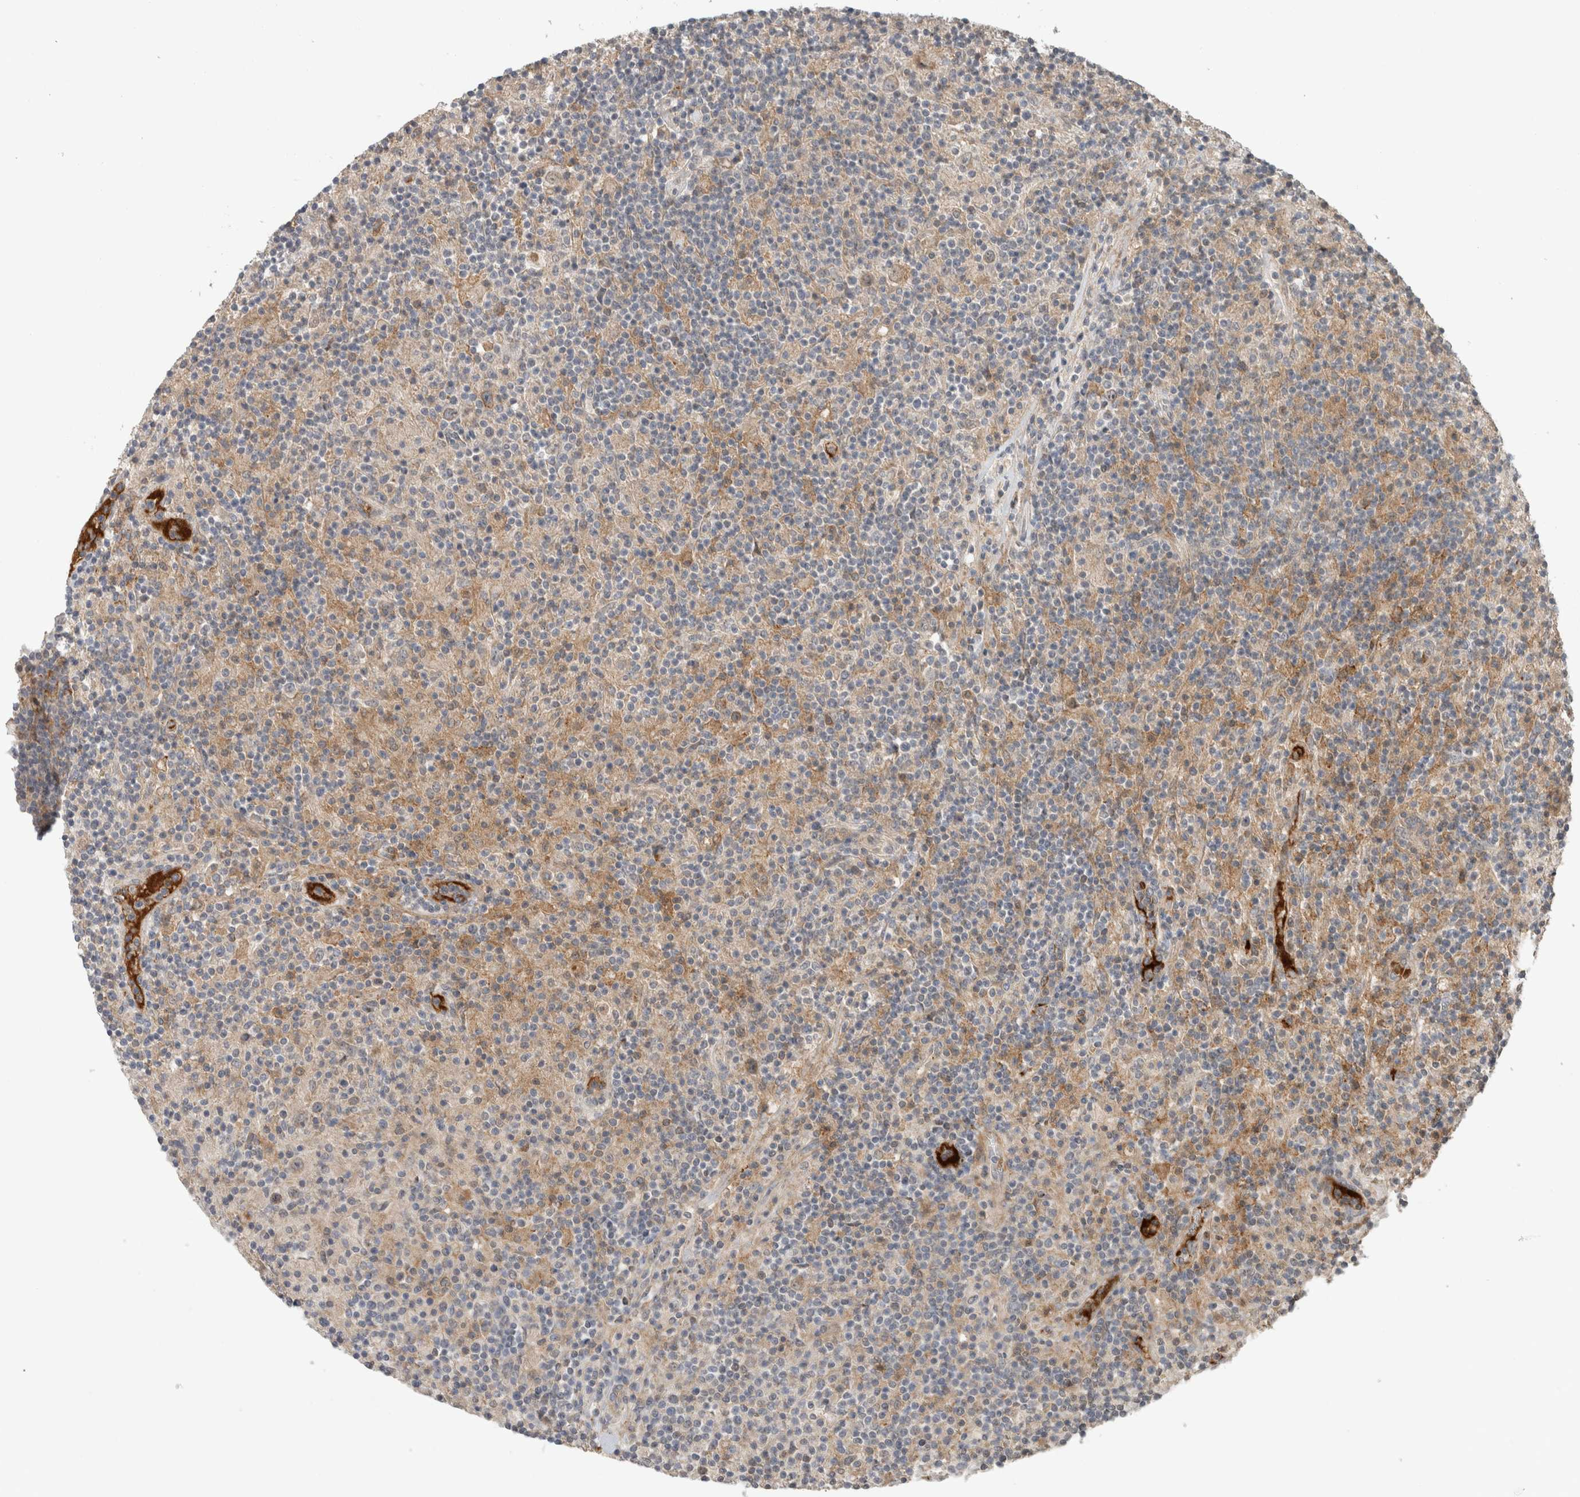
{"staining": {"intensity": "weak", "quantity": ">75%", "location": "cytoplasmic/membranous"}, "tissue": "lymphoma", "cell_type": "Tumor cells", "image_type": "cancer", "snomed": [{"axis": "morphology", "description": "Hodgkin's disease, NOS"}, {"axis": "topography", "description": "Lymph node"}], "caption": "Tumor cells display low levels of weak cytoplasmic/membranous expression in approximately >75% of cells in human Hodgkin's disease.", "gene": "FAM3A", "patient": {"sex": "male", "age": 70}}